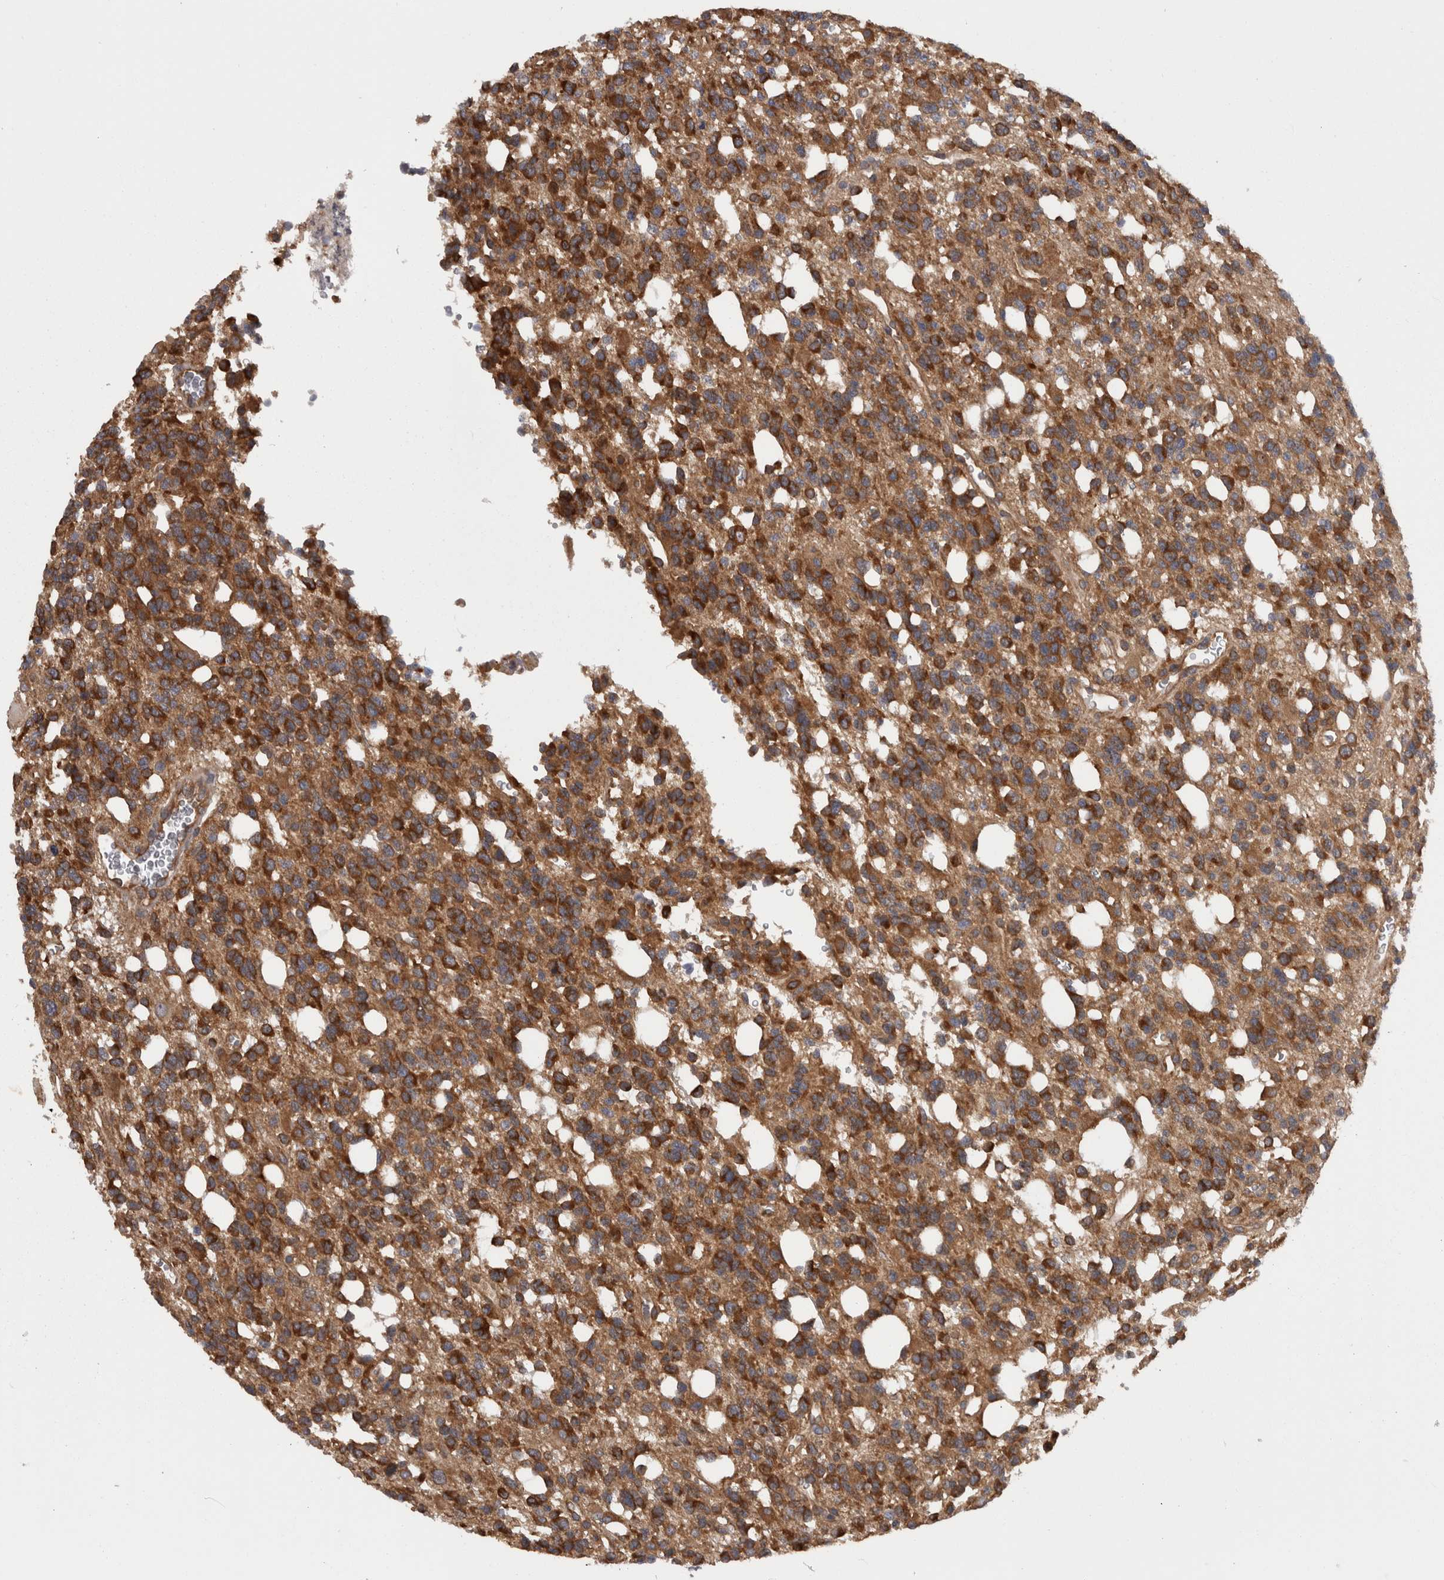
{"staining": {"intensity": "strong", "quantity": ">75%", "location": "cytoplasmic/membranous"}, "tissue": "glioma", "cell_type": "Tumor cells", "image_type": "cancer", "snomed": [{"axis": "morphology", "description": "Glioma, malignant, High grade"}, {"axis": "topography", "description": "Brain"}], "caption": "Protein staining exhibits strong cytoplasmic/membranous expression in about >75% of tumor cells in malignant glioma (high-grade).", "gene": "SMCR8", "patient": {"sex": "female", "age": 62}}